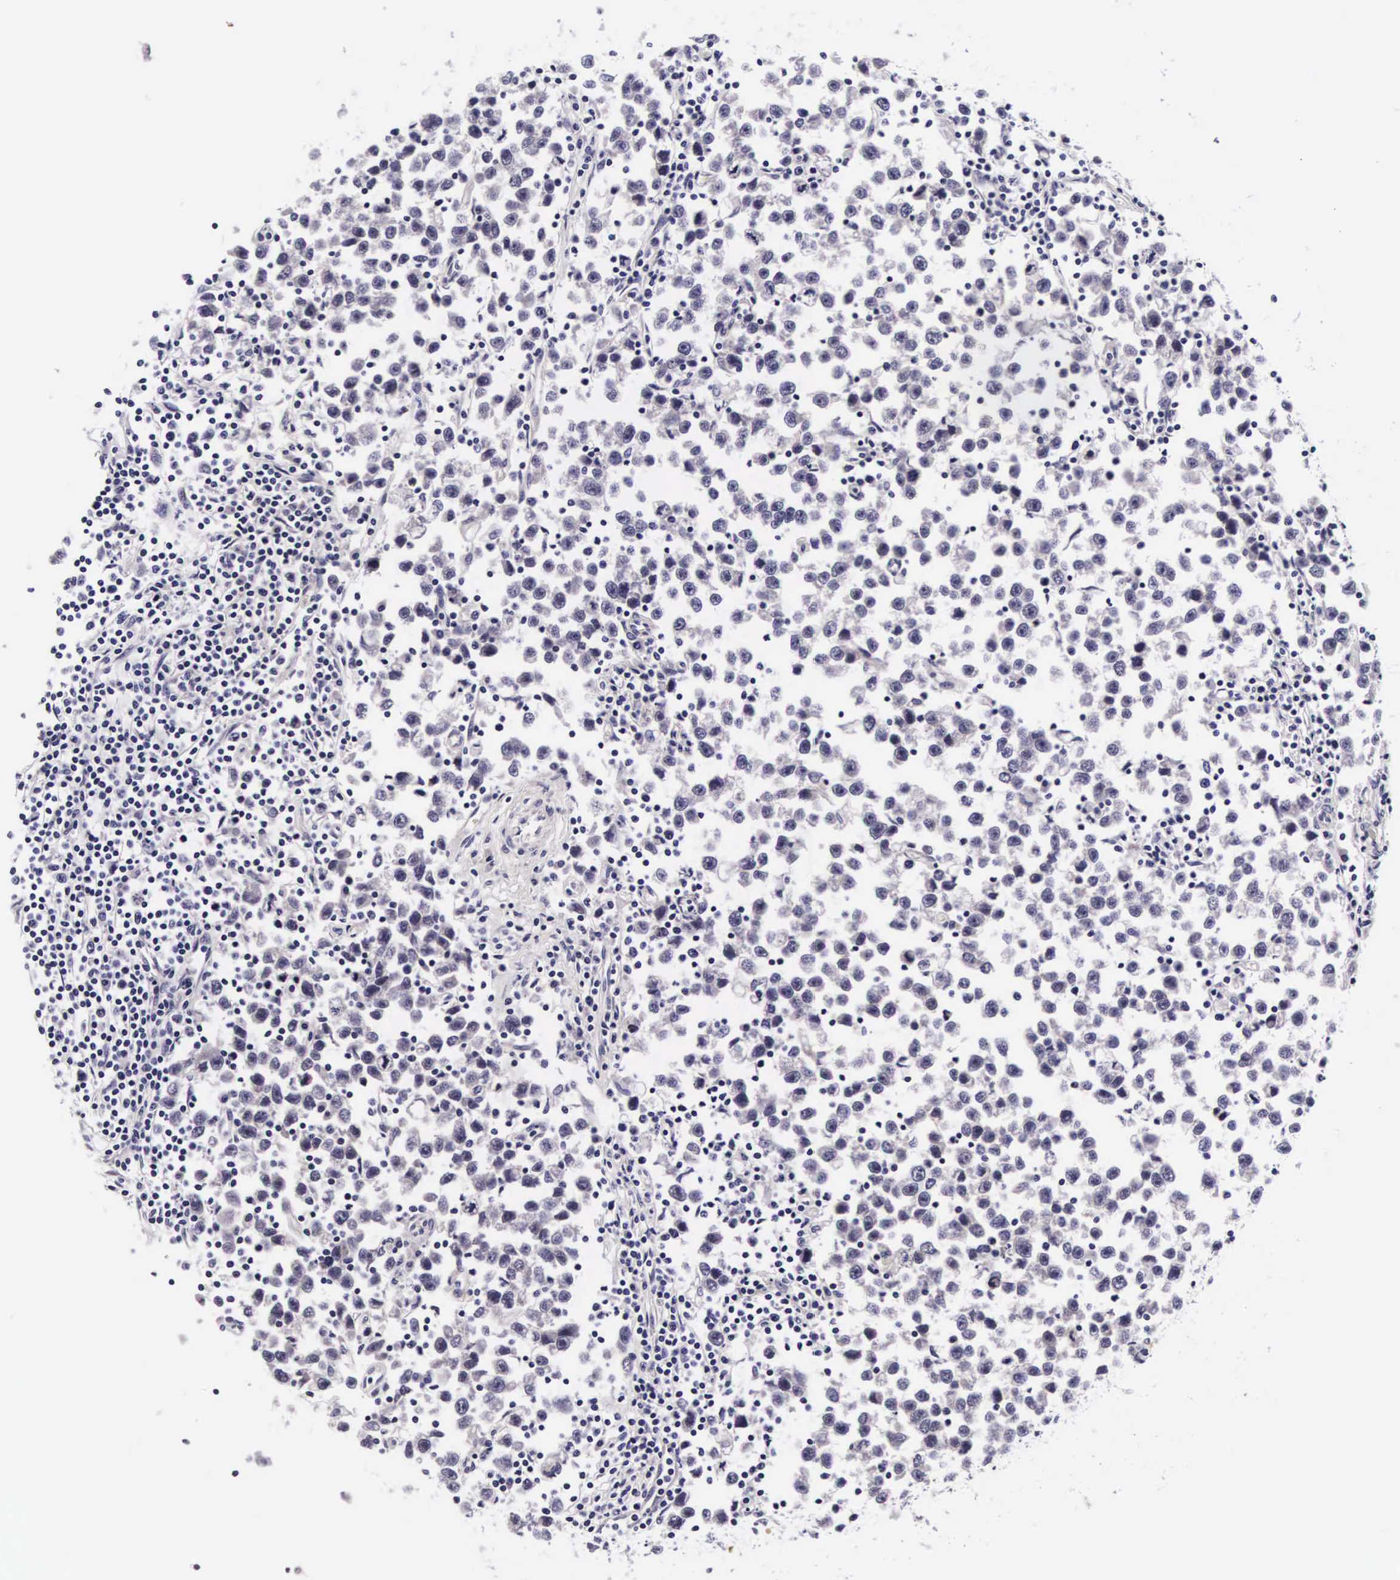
{"staining": {"intensity": "negative", "quantity": "none", "location": "none"}, "tissue": "testis cancer", "cell_type": "Tumor cells", "image_type": "cancer", "snomed": [{"axis": "morphology", "description": "Seminoma, NOS"}, {"axis": "topography", "description": "Testis"}], "caption": "Image shows no significant protein staining in tumor cells of testis cancer.", "gene": "PHETA2", "patient": {"sex": "male", "age": 43}}